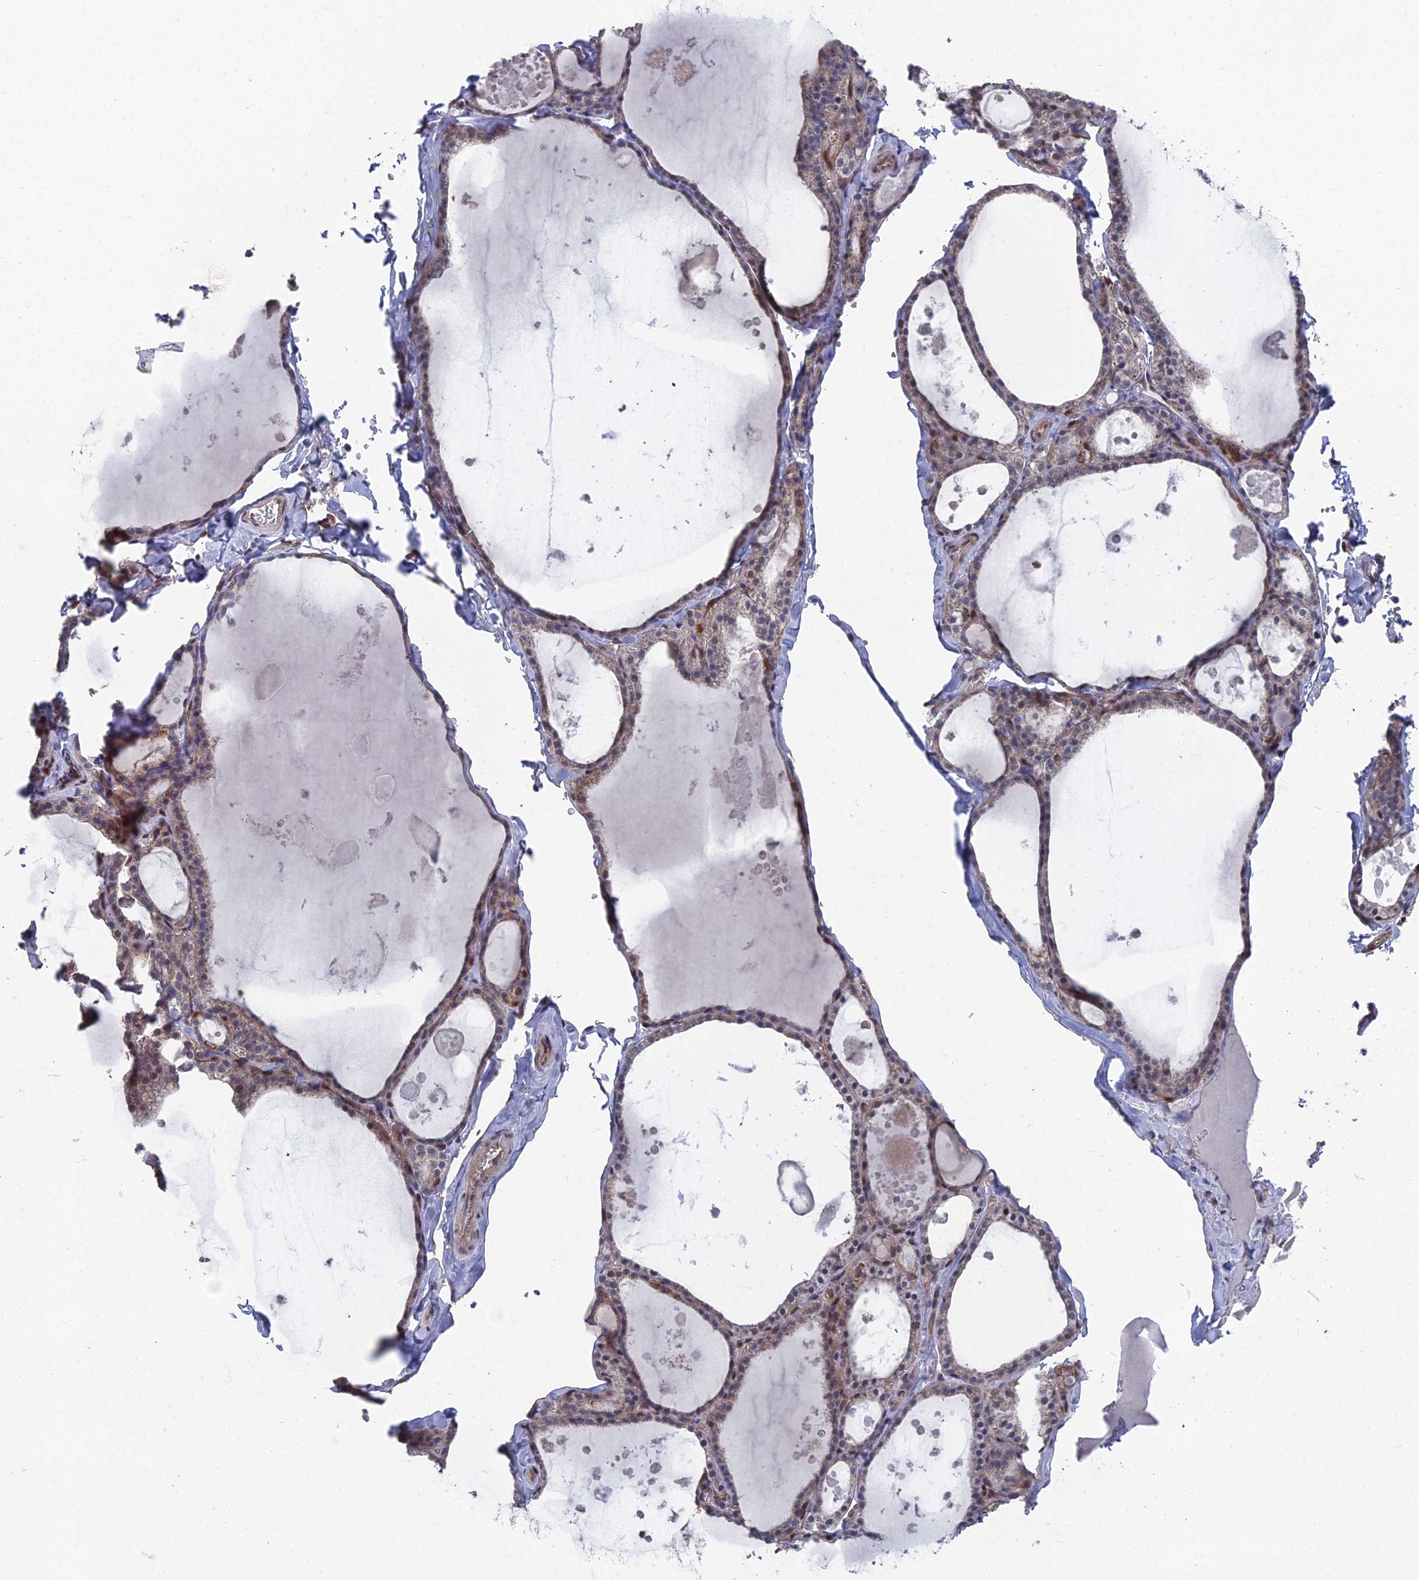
{"staining": {"intensity": "weak", "quantity": "25%-75%", "location": "cytoplasmic/membranous"}, "tissue": "thyroid gland", "cell_type": "Glandular cells", "image_type": "normal", "snomed": [{"axis": "morphology", "description": "Normal tissue, NOS"}, {"axis": "topography", "description": "Thyroid gland"}], "caption": "Benign thyroid gland reveals weak cytoplasmic/membranous staining in approximately 25%-75% of glandular cells (Stains: DAB (3,3'-diaminobenzidine) in brown, nuclei in blue, Microscopy: brightfield microscopy at high magnification)..", "gene": "UNC5D", "patient": {"sex": "male", "age": 56}}